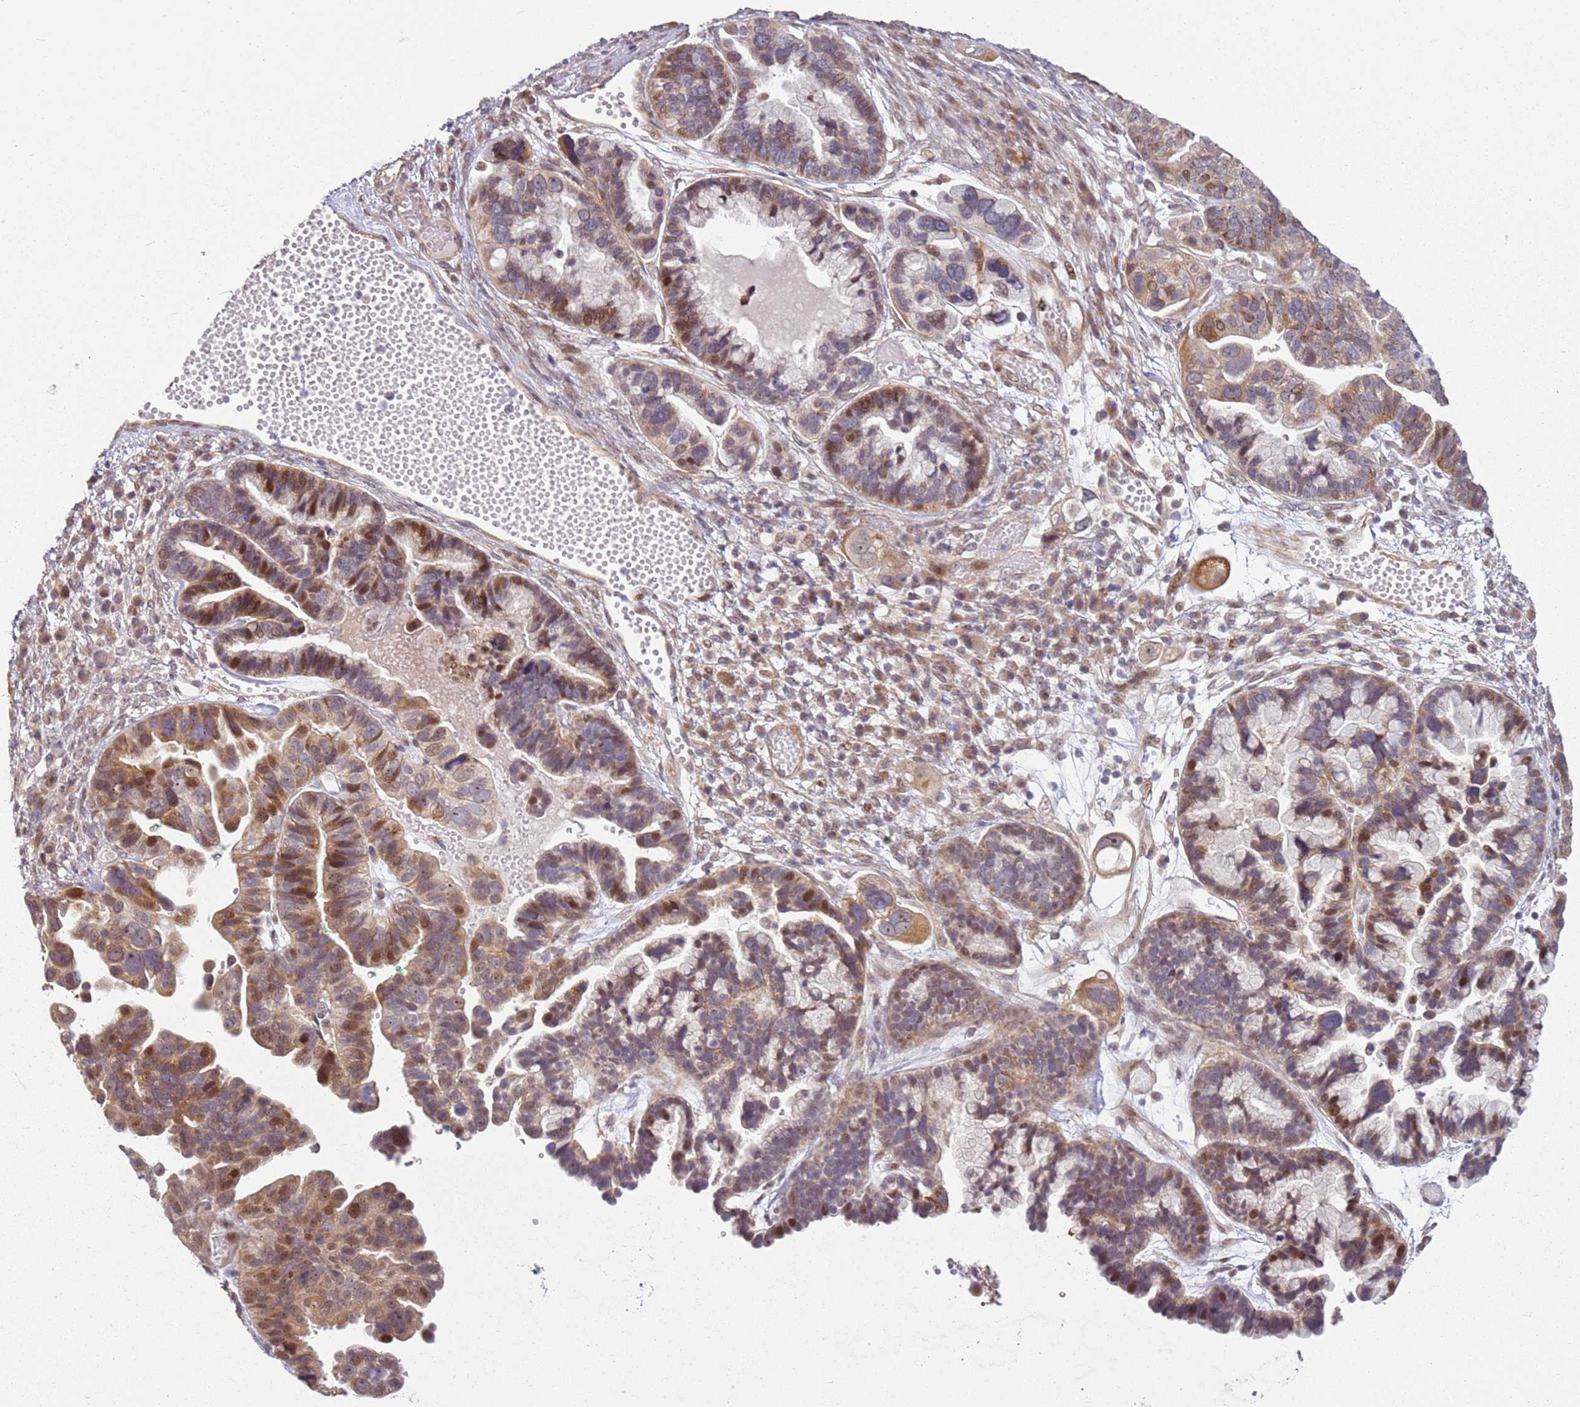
{"staining": {"intensity": "moderate", "quantity": ">75%", "location": "cytoplasmic/membranous,nuclear"}, "tissue": "ovarian cancer", "cell_type": "Tumor cells", "image_type": "cancer", "snomed": [{"axis": "morphology", "description": "Cystadenocarcinoma, serous, NOS"}, {"axis": "topography", "description": "Ovary"}], "caption": "Ovarian cancer tissue exhibits moderate cytoplasmic/membranous and nuclear expression in approximately >75% of tumor cells The protein of interest is stained brown, and the nuclei are stained in blue (DAB IHC with brightfield microscopy, high magnification).", "gene": "CHURC1", "patient": {"sex": "female", "age": 56}}